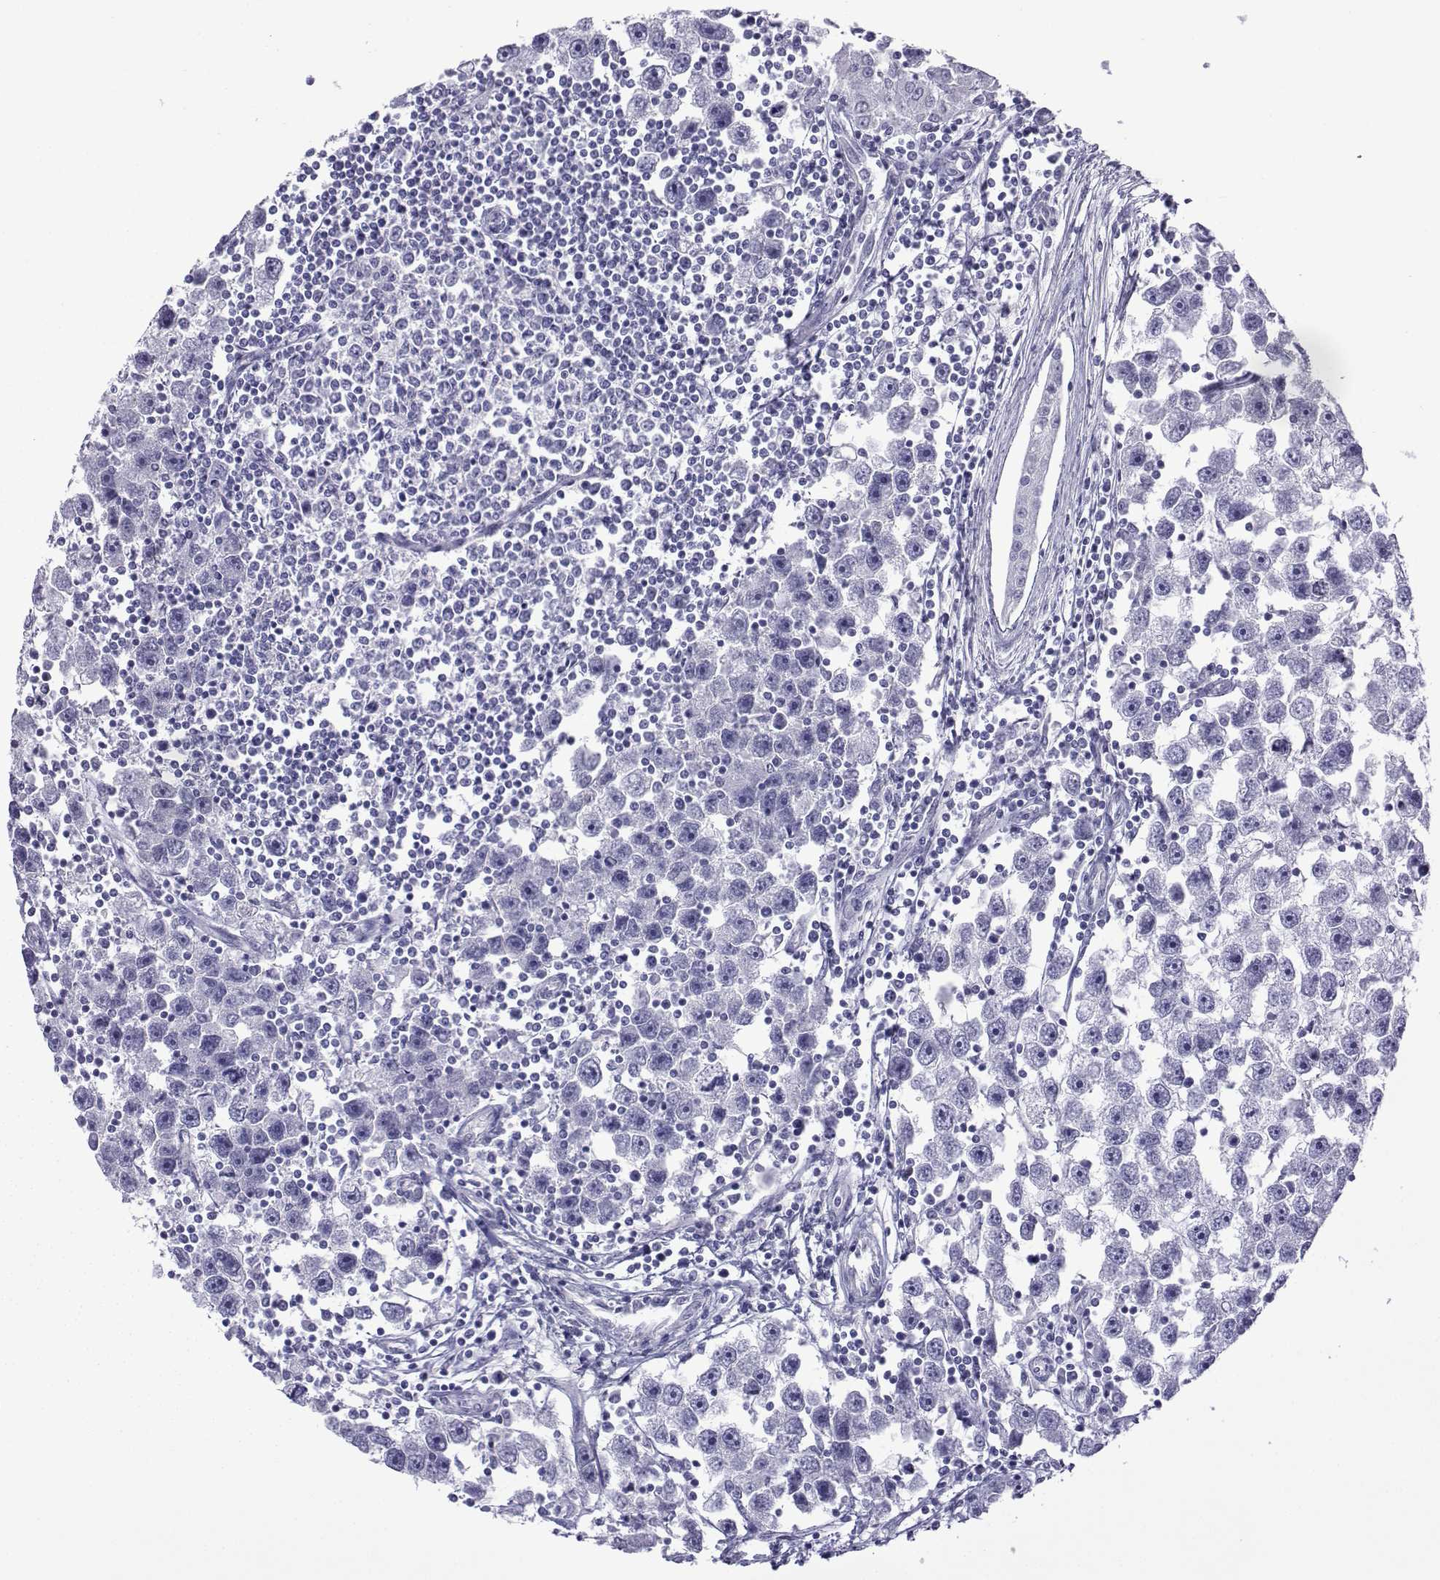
{"staining": {"intensity": "negative", "quantity": "none", "location": "none"}, "tissue": "testis cancer", "cell_type": "Tumor cells", "image_type": "cancer", "snomed": [{"axis": "morphology", "description": "Seminoma, NOS"}, {"axis": "topography", "description": "Testis"}], "caption": "Immunohistochemistry (IHC) of human testis cancer displays no expression in tumor cells.", "gene": "TRIM46", "patient": {"sex": "male", "age": 30}}